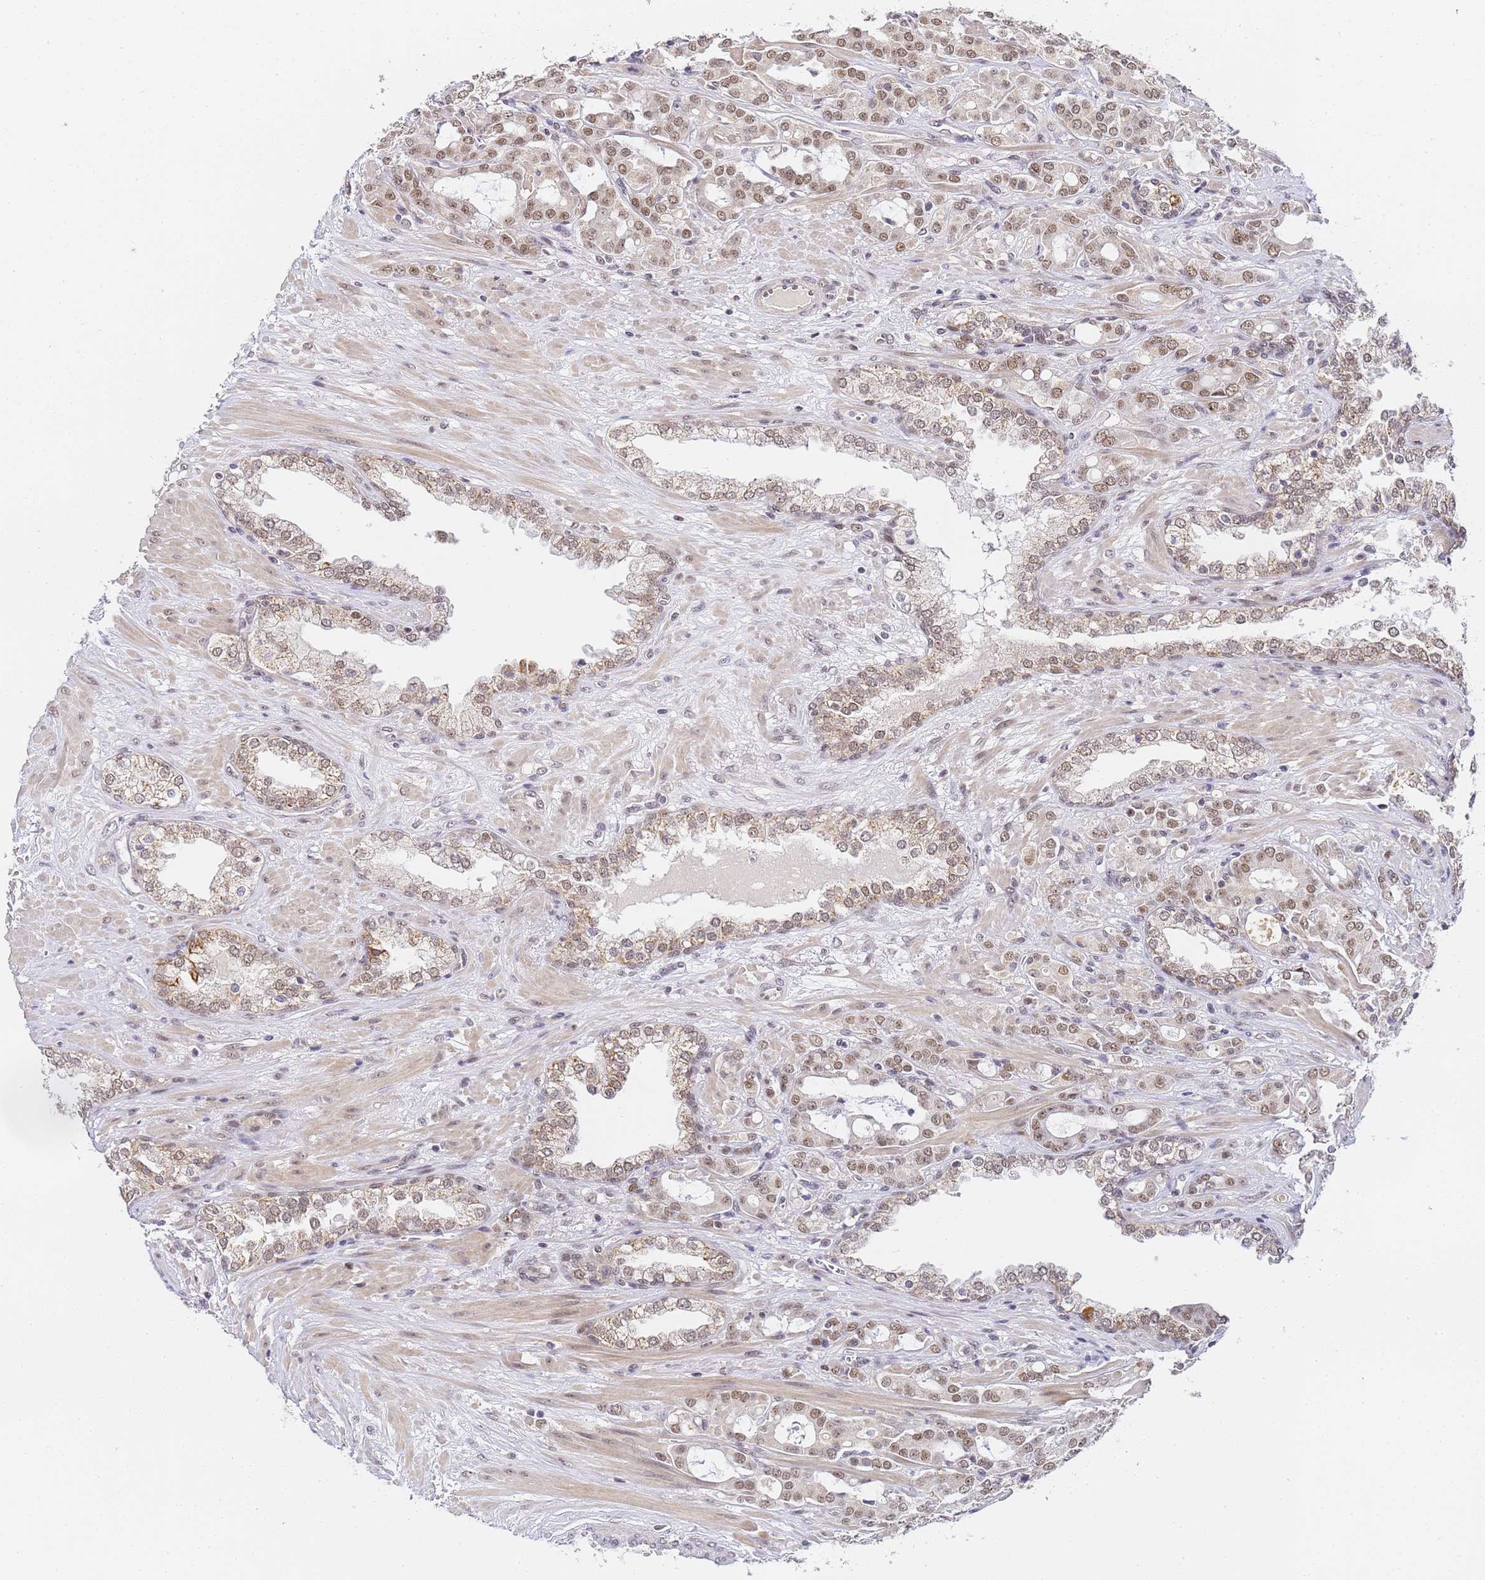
{"staining": {"intensity": "moderate", "quantity": ">75%", "location": "nuclear"}, "tissue": "prostate cancer", "cell_type": "Tumor cells", "image_type": "cancer", "snomed": [{"axis": "morphology", "description": "Adenocarcinoma, High grade"}, {"axis": "topography", "description": "Prostate"}], "caption": "Immunohistochemistry (DAB) staining of prostate cancer exhibits moderate nuclear protein positivity in approximately >75% of tumor cells. The staining is performed using DAB (3,3'-diaminobenzidine) brown chromogen to label protein expression. The nuclei are counter-stained blue using hematoxylin.", "gene": "LSM3", "patient": {"sex": "male", "age": 72}}